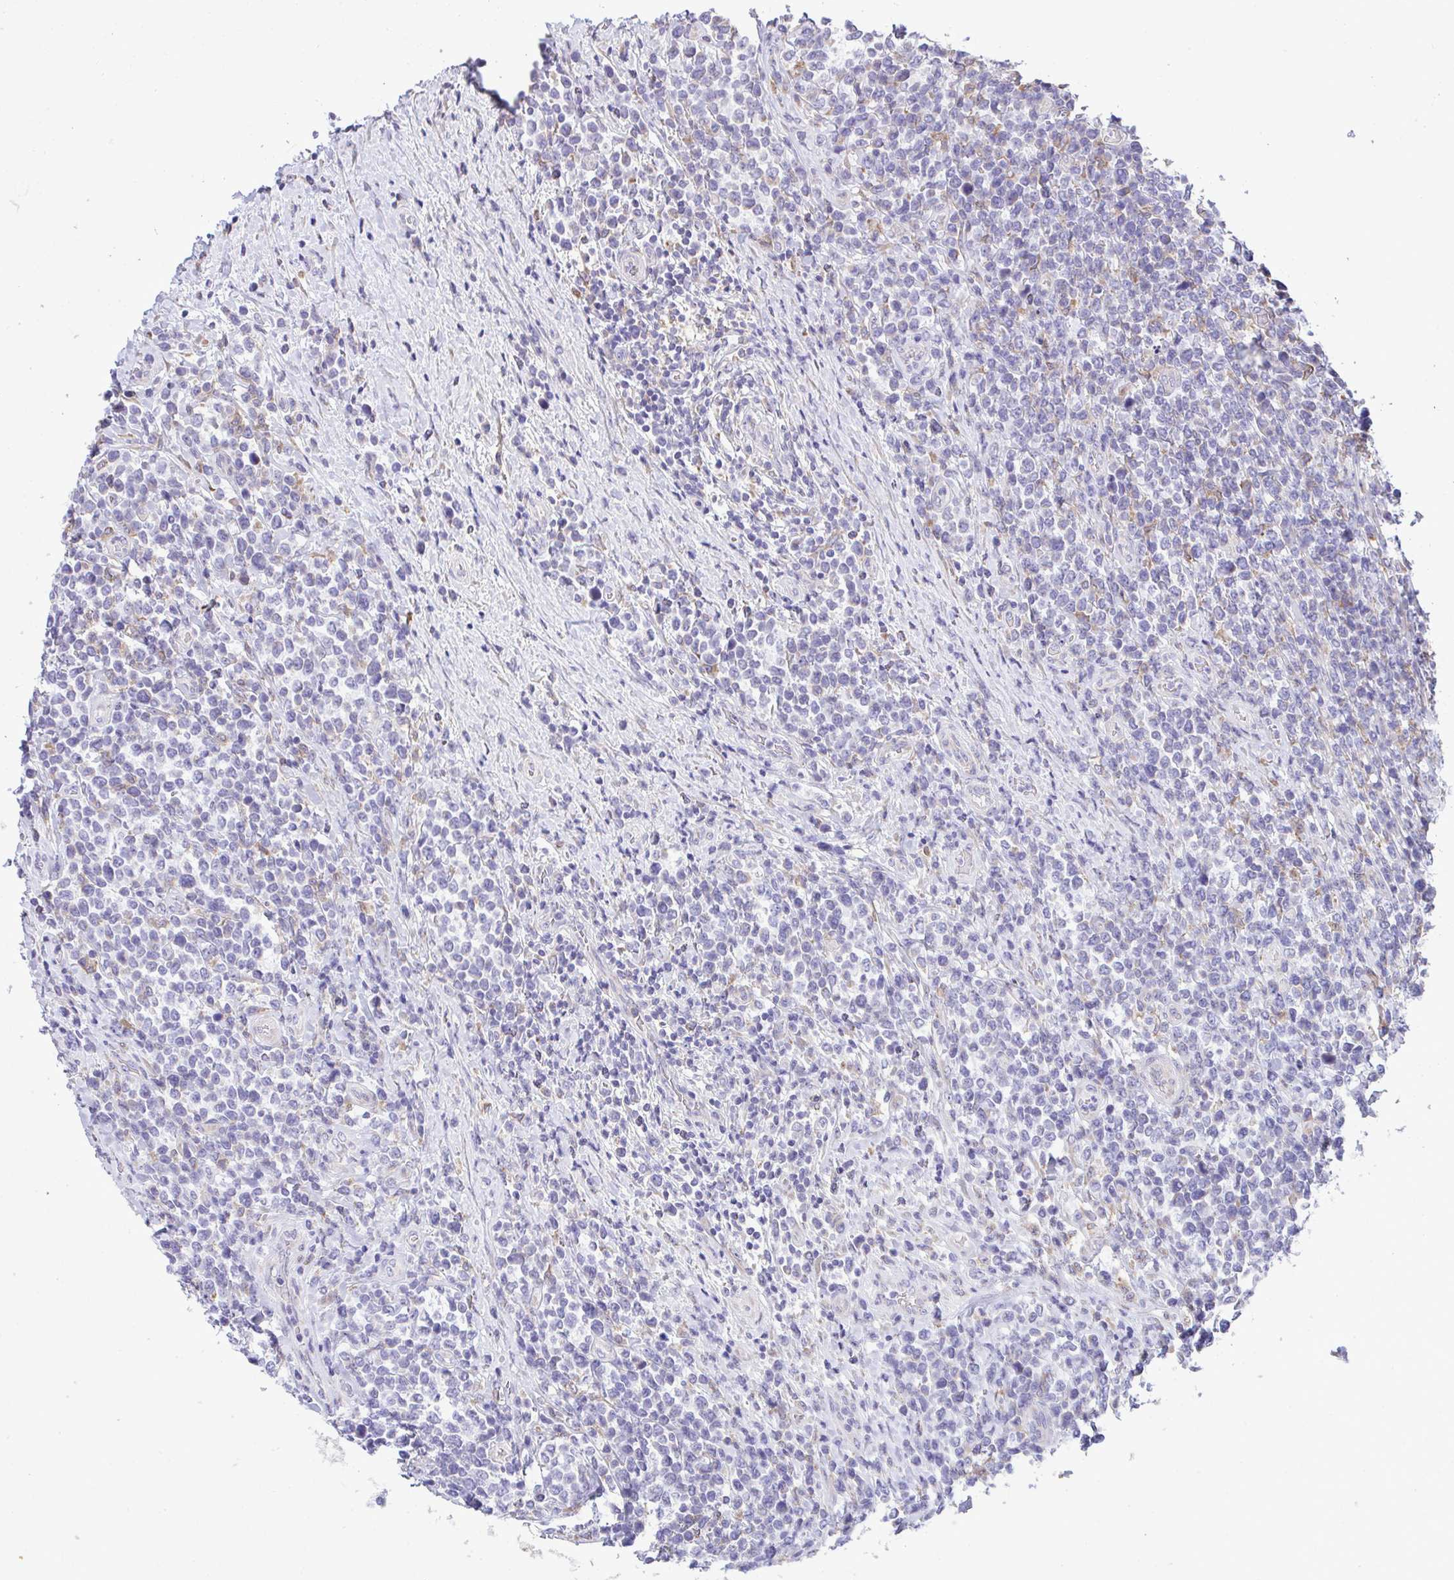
{"staining": {"intensity": "negative", "quantity": "none", "location": "none"}, "tissue": "lymphoma", "cell_type": "Tumor cells", "image_type": "cancer", "snomed": [{"axis": "morphology", "description": "Malignant lymphoma, non-Hodgkin's type, High grade"}, {"axis": "topography", "description": "Soft tissue"}], "caption": "The image exhibits no staining of tumor cells in lymphoma.", "gene": "PIGK", "patient": {"sex": "female", "age": 56}}